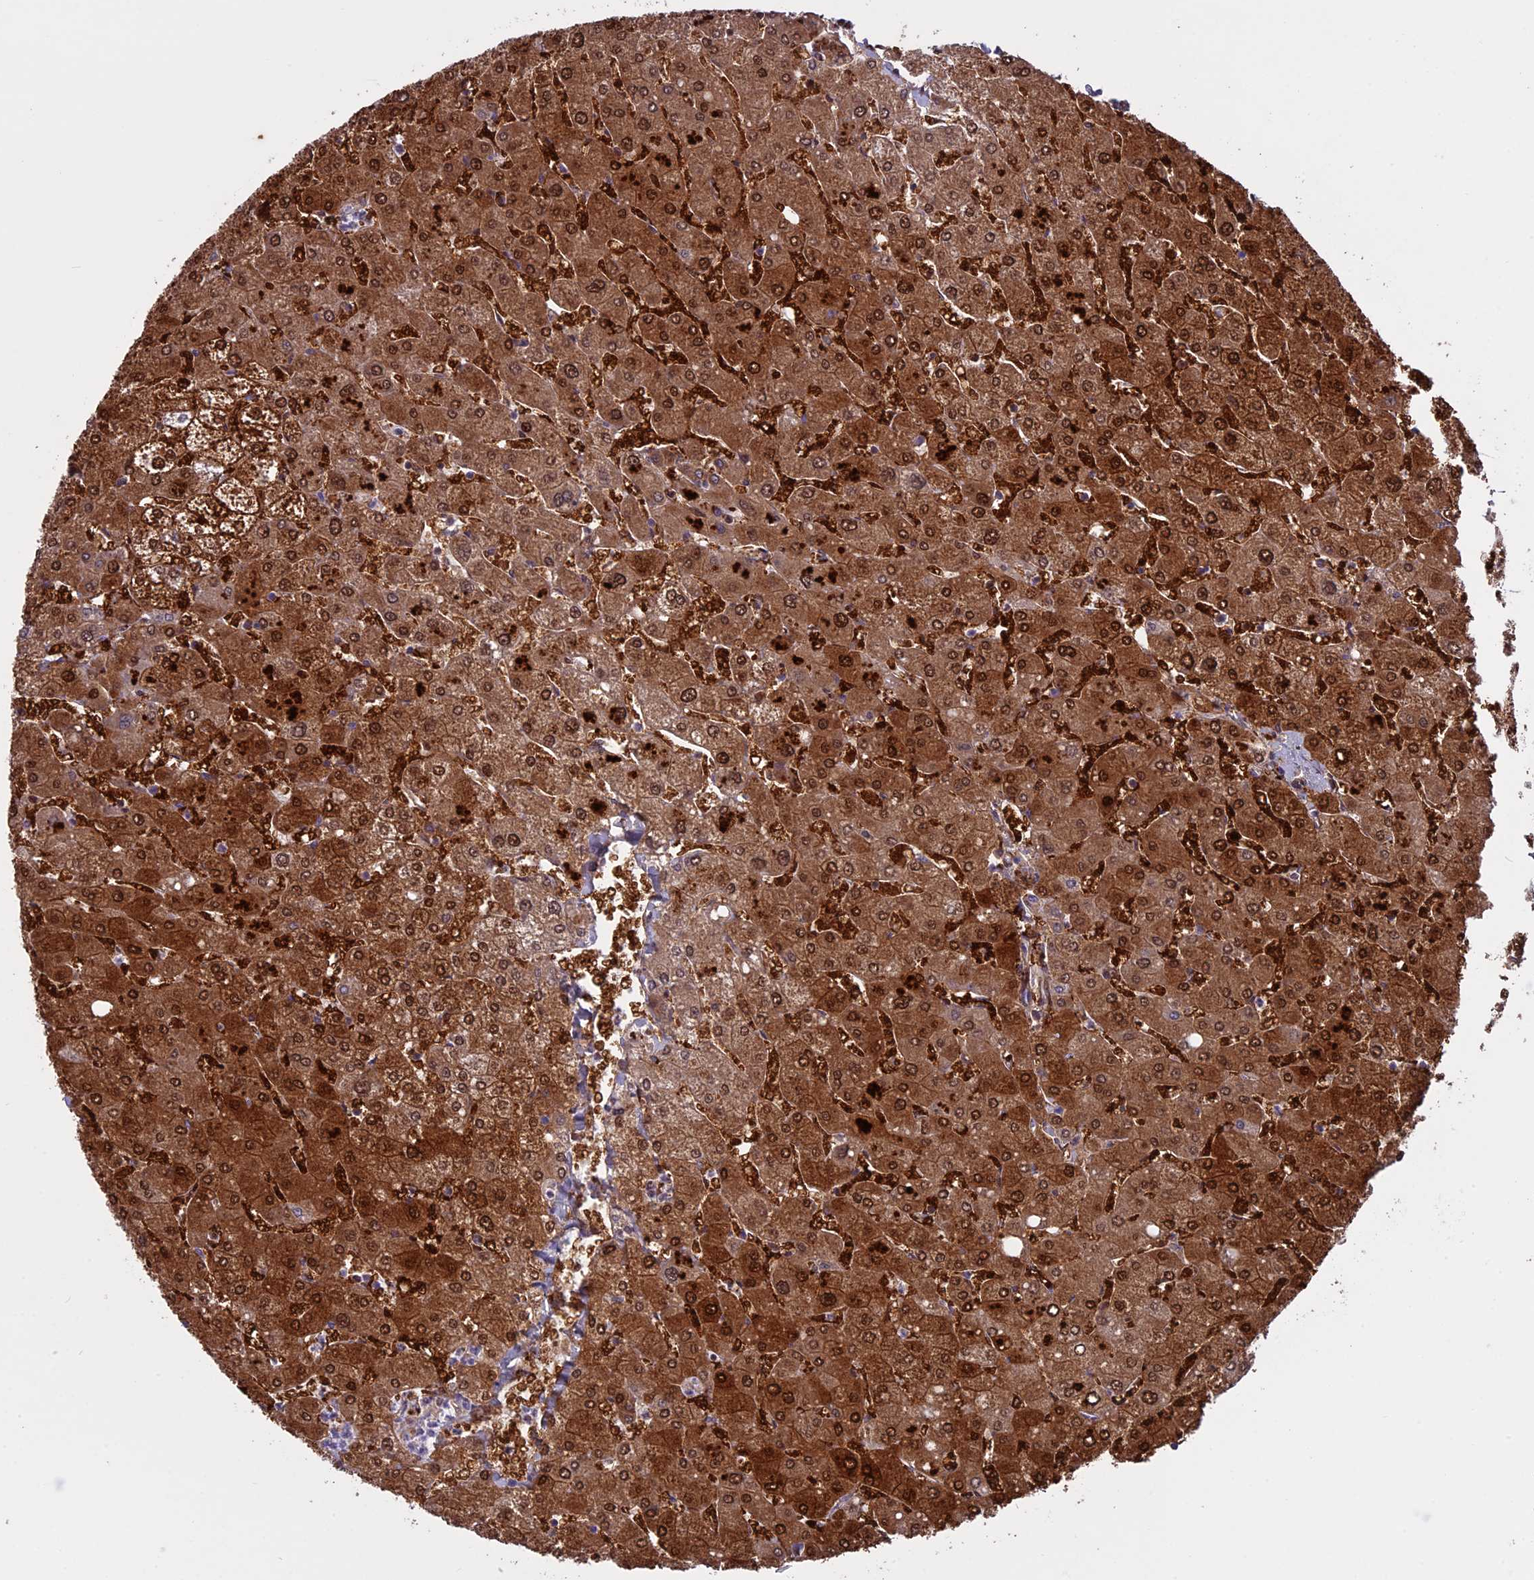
{"staining": {"intensity": "weak", "quantity": ">75%", "location": "cytoplasmic/membranous"}, "tissue": "liver", "cell_type": "Cholangiocytes", "image_type": "normal", "snomed": [{"axis": "morphology", "description": "Normal tissue, NOS"}, {"axis": "topography", "description": "Liver"}], "caption": "An immunohistochemistry (IHC) image of unremarkable tissue is shown. Protein staining in brown shows weak cytoplasmic/membranous positivity in liver within cholangiocytes. (DAB IHC with brightfield microscopy, high magnification).", "gene": "DCTN5", "patient": {"sex": "male", "age": 55}}